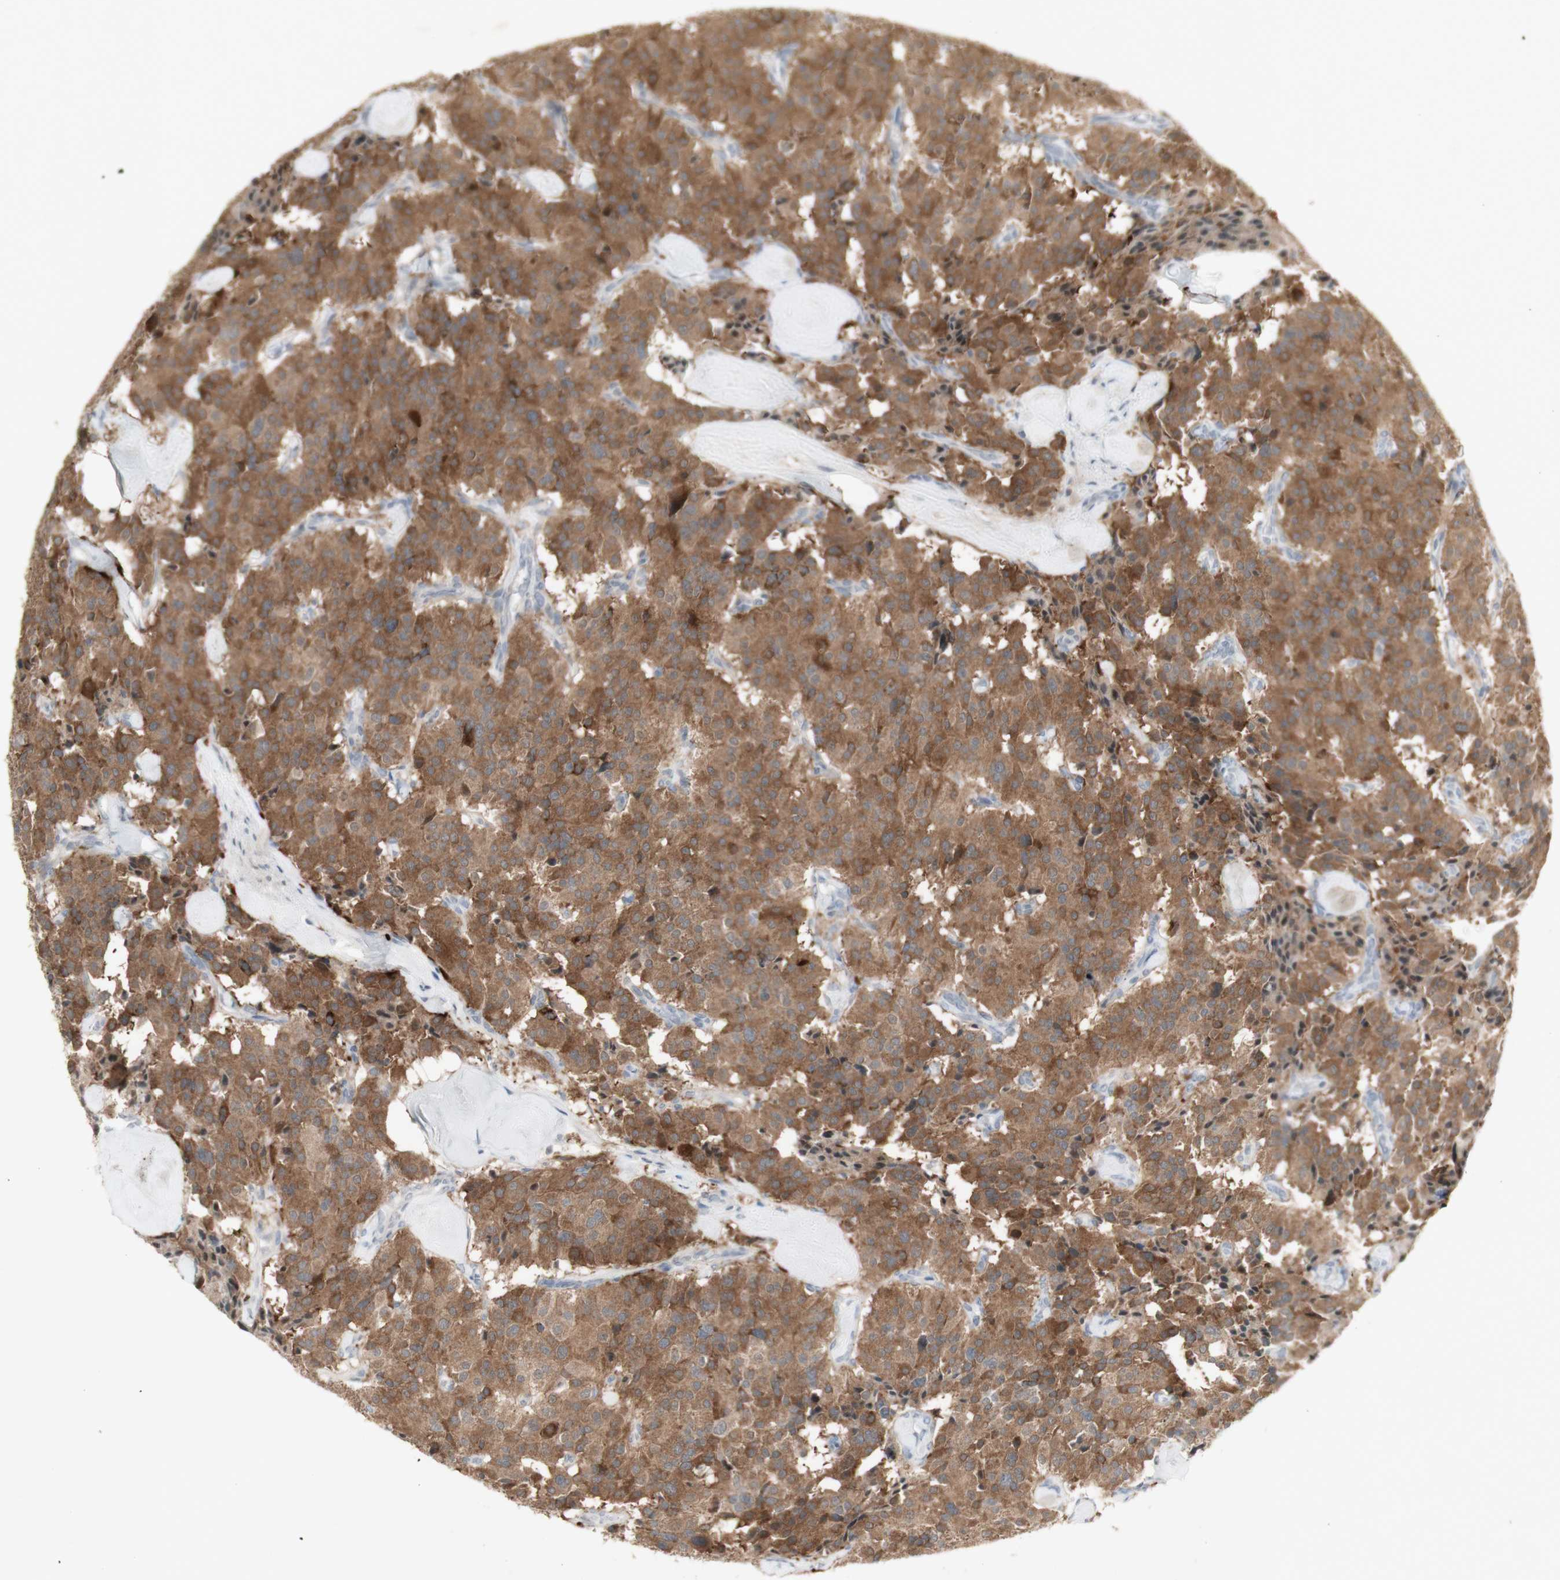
{"staining": {"intensity": "moderate", "quantity": ">75%", "location": "cytoplasmic/membranous"}, "tissue": "carcinoid", "cell_type": "Tumor cells", "image_type": "cancer", "snomed": [{"axis": "morphology", "description": "Carcinoid, malignant, NOS"}, {"axis": "topography", "description": "Lung"}], "caption": "A brown stain labels moderate cytoplasmic/membranous expression of a protein in human carcinoid tumor cells. Ihc stains the protein of interest in brown and the nuclei are stained blue.", "gene": "C1orf116", "patient": {"sex": "male", "age": 30}}